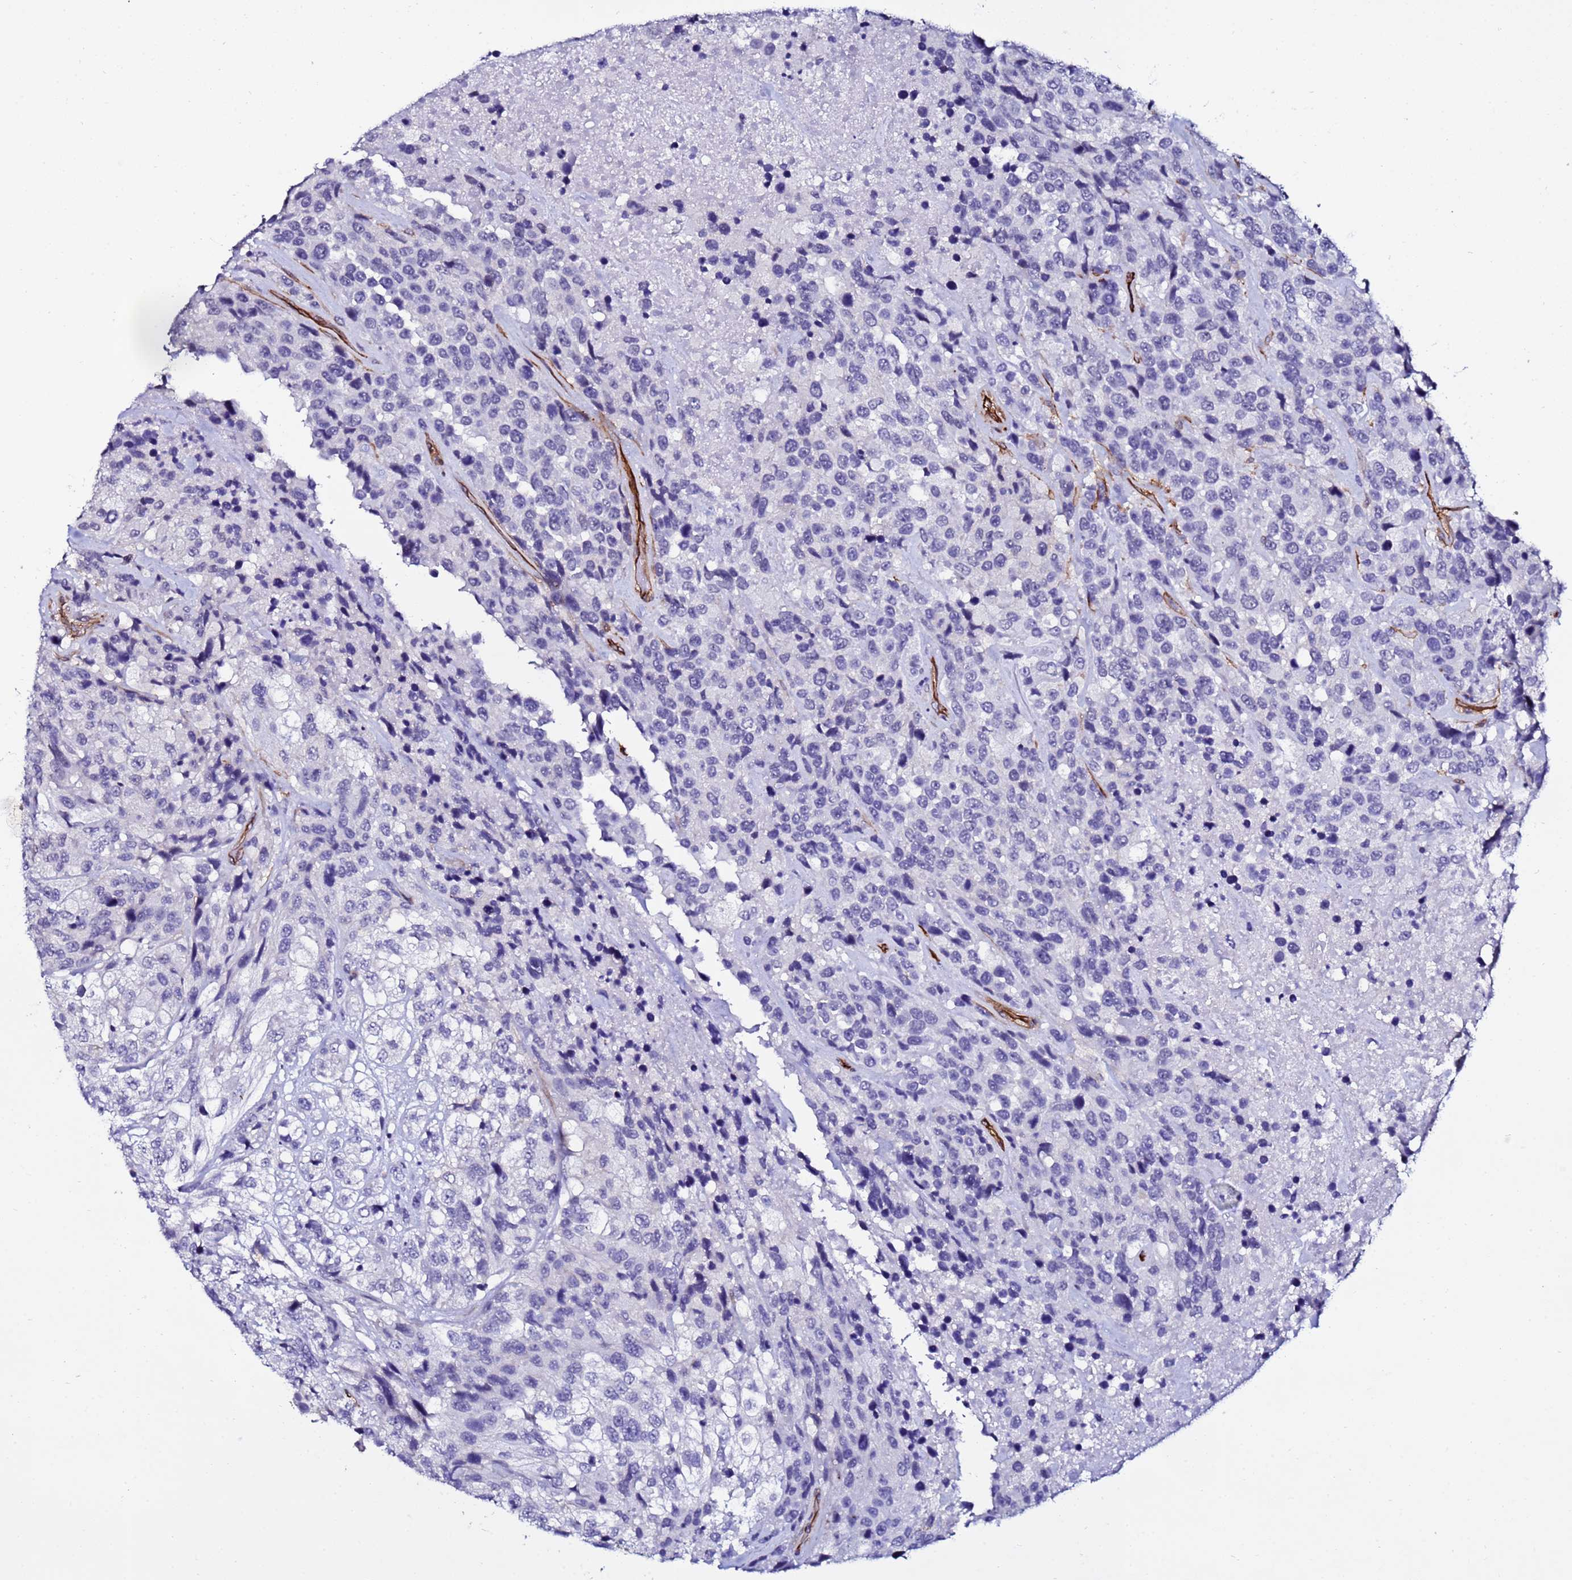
{"staining": {"intensity": "negative", "quantity": "none", "location": "none"}, "tissue": "urothelial cancer", "cell_type": "Tumor cells", "image_type": "cancer", "snomed": [{"axis": "morphology", "description": "Urothelial carcinoma, High grade"}, {"axis": "topography", "description": "Urinary bladder"}], "caption": "Immunohistochemical staining of human high-grade urothelial carcinoma shows no significant staining in tumor cells.", "gene": "DEFB104A", "patient": {"sex": "male", "age": 56}}